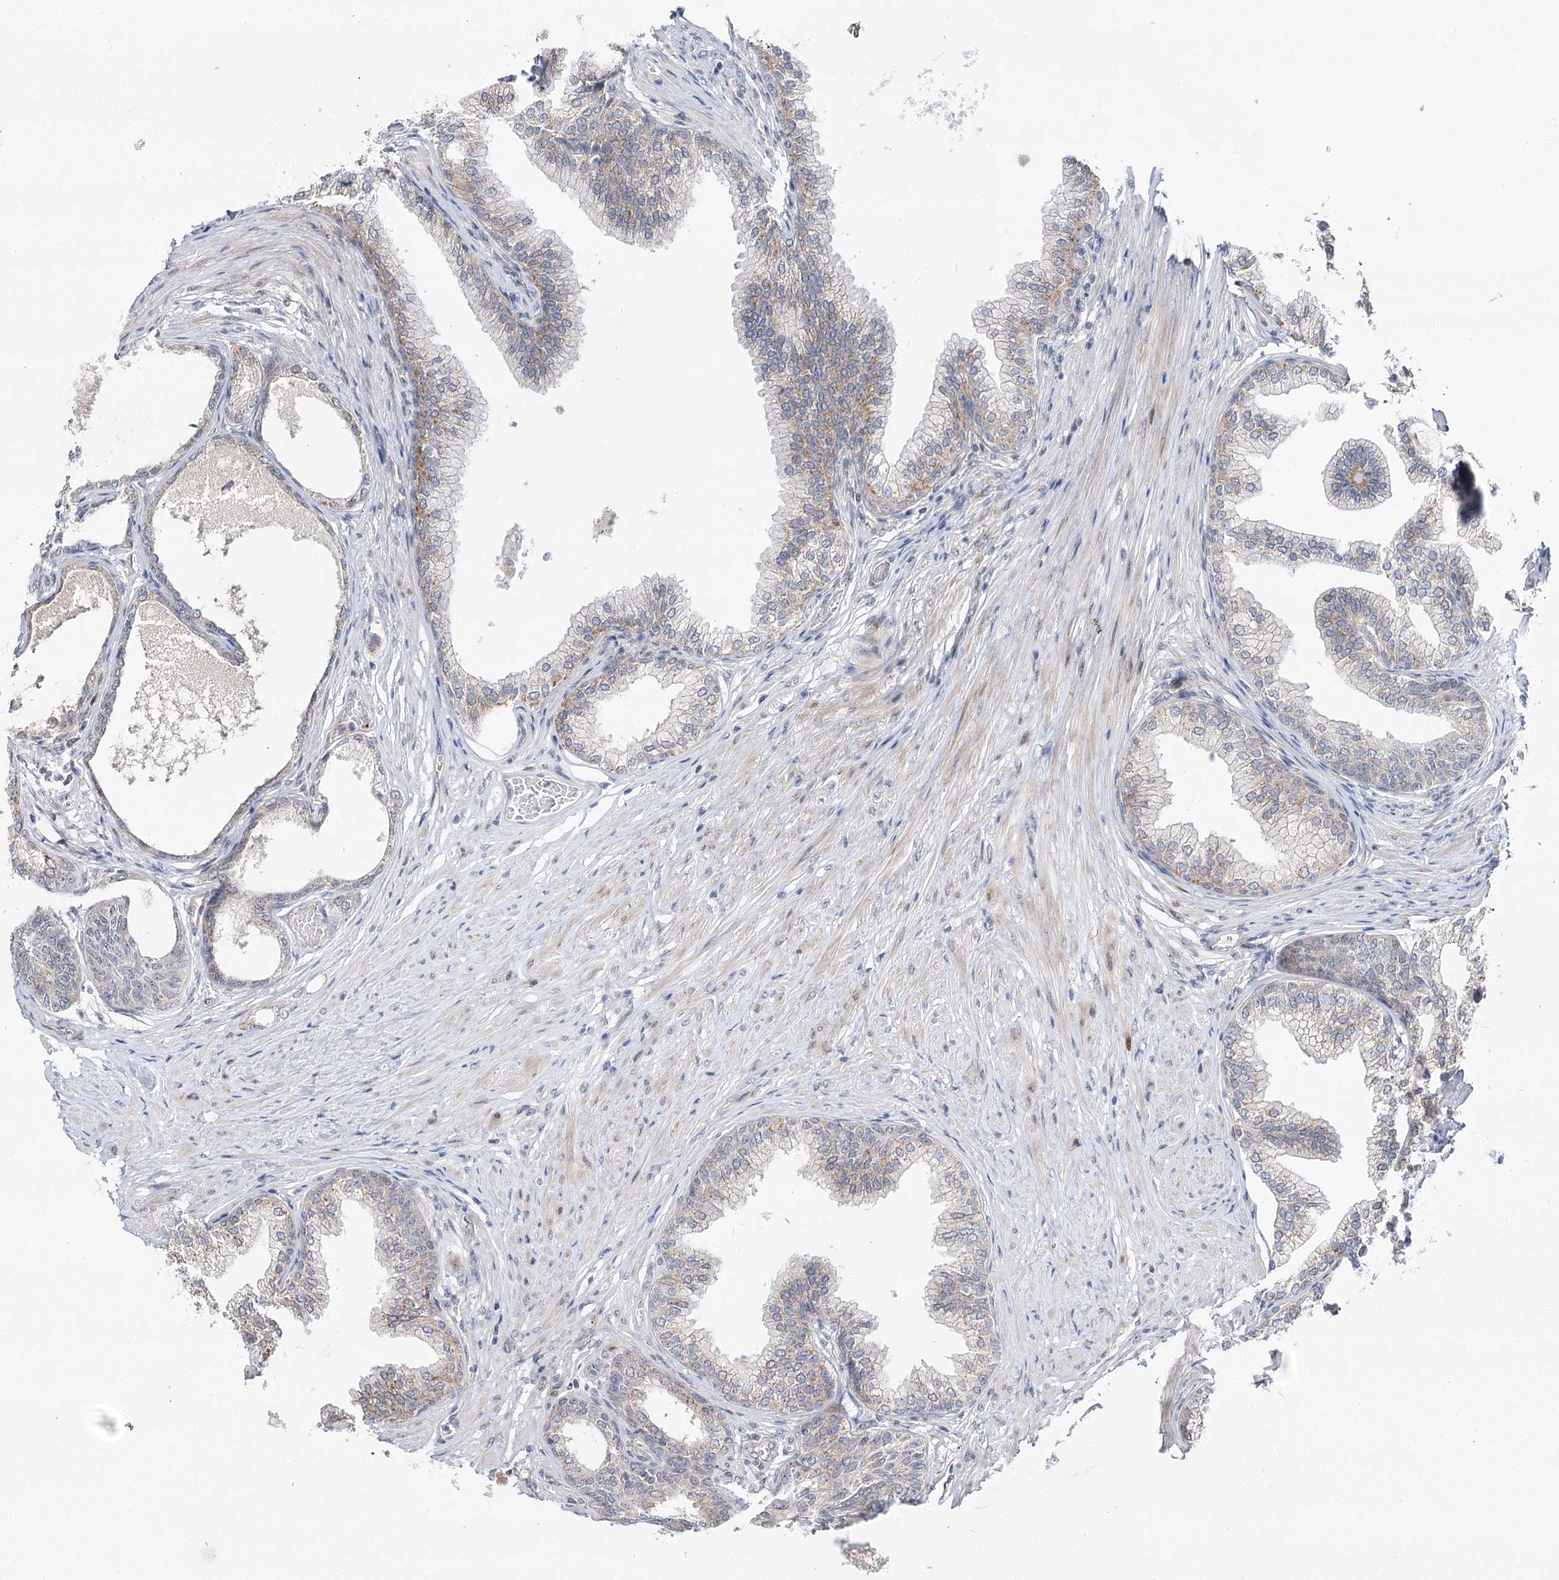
{"staining": {"intensity": "weak", "quantity": "25%-75%", "location": "cytoplasmic/membranous"}, "tissue": "prostate", "cell_type": "Glandular cells", "image_type": "normal", "snomed": [{"axis": "morphology", "description": "Normal tissue, NOS"}, {"axis": "morphology", "description": "Urothelial carcinoma, Low grade"}, {"axis": "topography", "description": "Urinary bladder"}, {"axis": "topography", "description": "Prostate"}], "caption": "A high-resolution image shows IHC staining of normal prostate, which exhibits weak cytoplasmic/membranous staining in approximately 25%-75% of glandular cells. The staining was performed using DAB (3,3'-diaminobenzidine) to visualize the protein expression in brown, while the nuclei were stained in blue with hematoxylin (Magnification: 20x).", "gene": "ARHGAP32", "patient": {"sex": "male", "age": 60}}